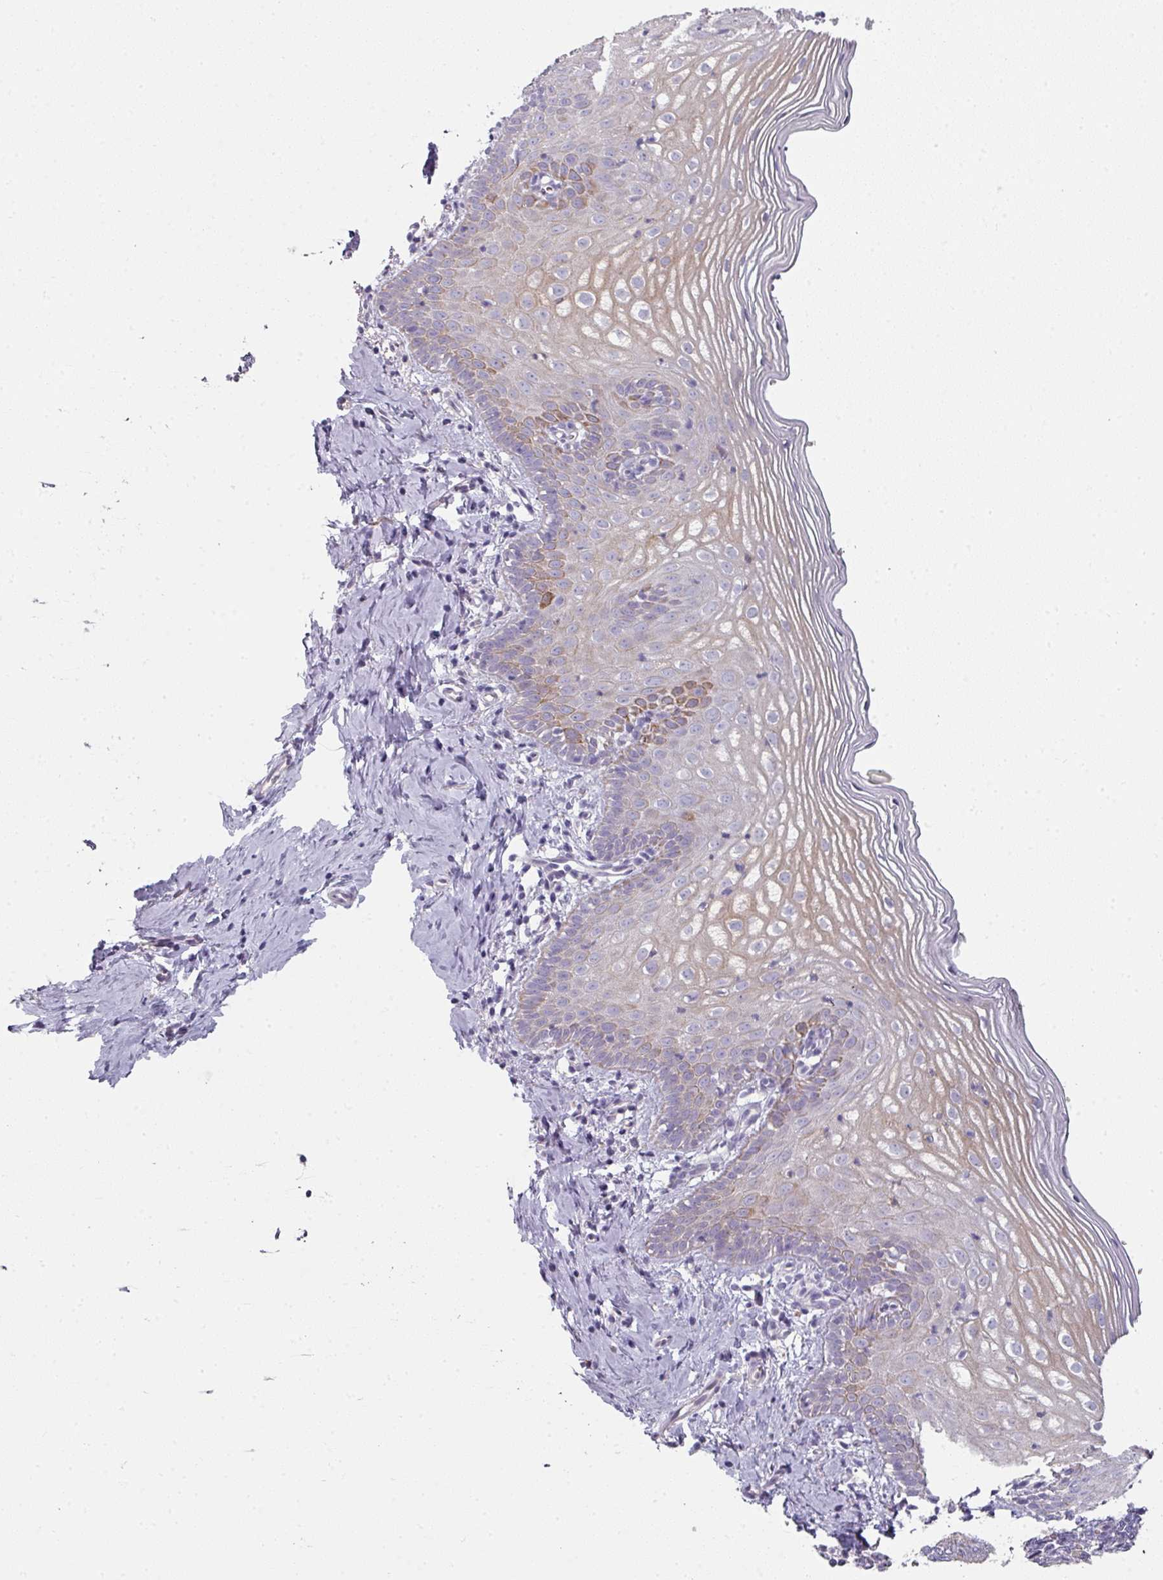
{"staining": {"intensity": "negative", "quantity": "none", "location": "none"}, "tissue": "cervix", "cell_type": "Glandular cells", "image_type": "normal", "snomed": [{"axis": "morphology", "description": "Normal tissue, NOS"}, {"axis": "topography", "description": "Cervix"}], "caption": "Glandular cells show no significant expression in normal cervix. (DAB (3,3'-diaminobenzidine) immunohistochemistry visualized using brightfield microscopy, high magnification).", "gene": "WSB2", "patient": {"sex": "female", "age": 44}}